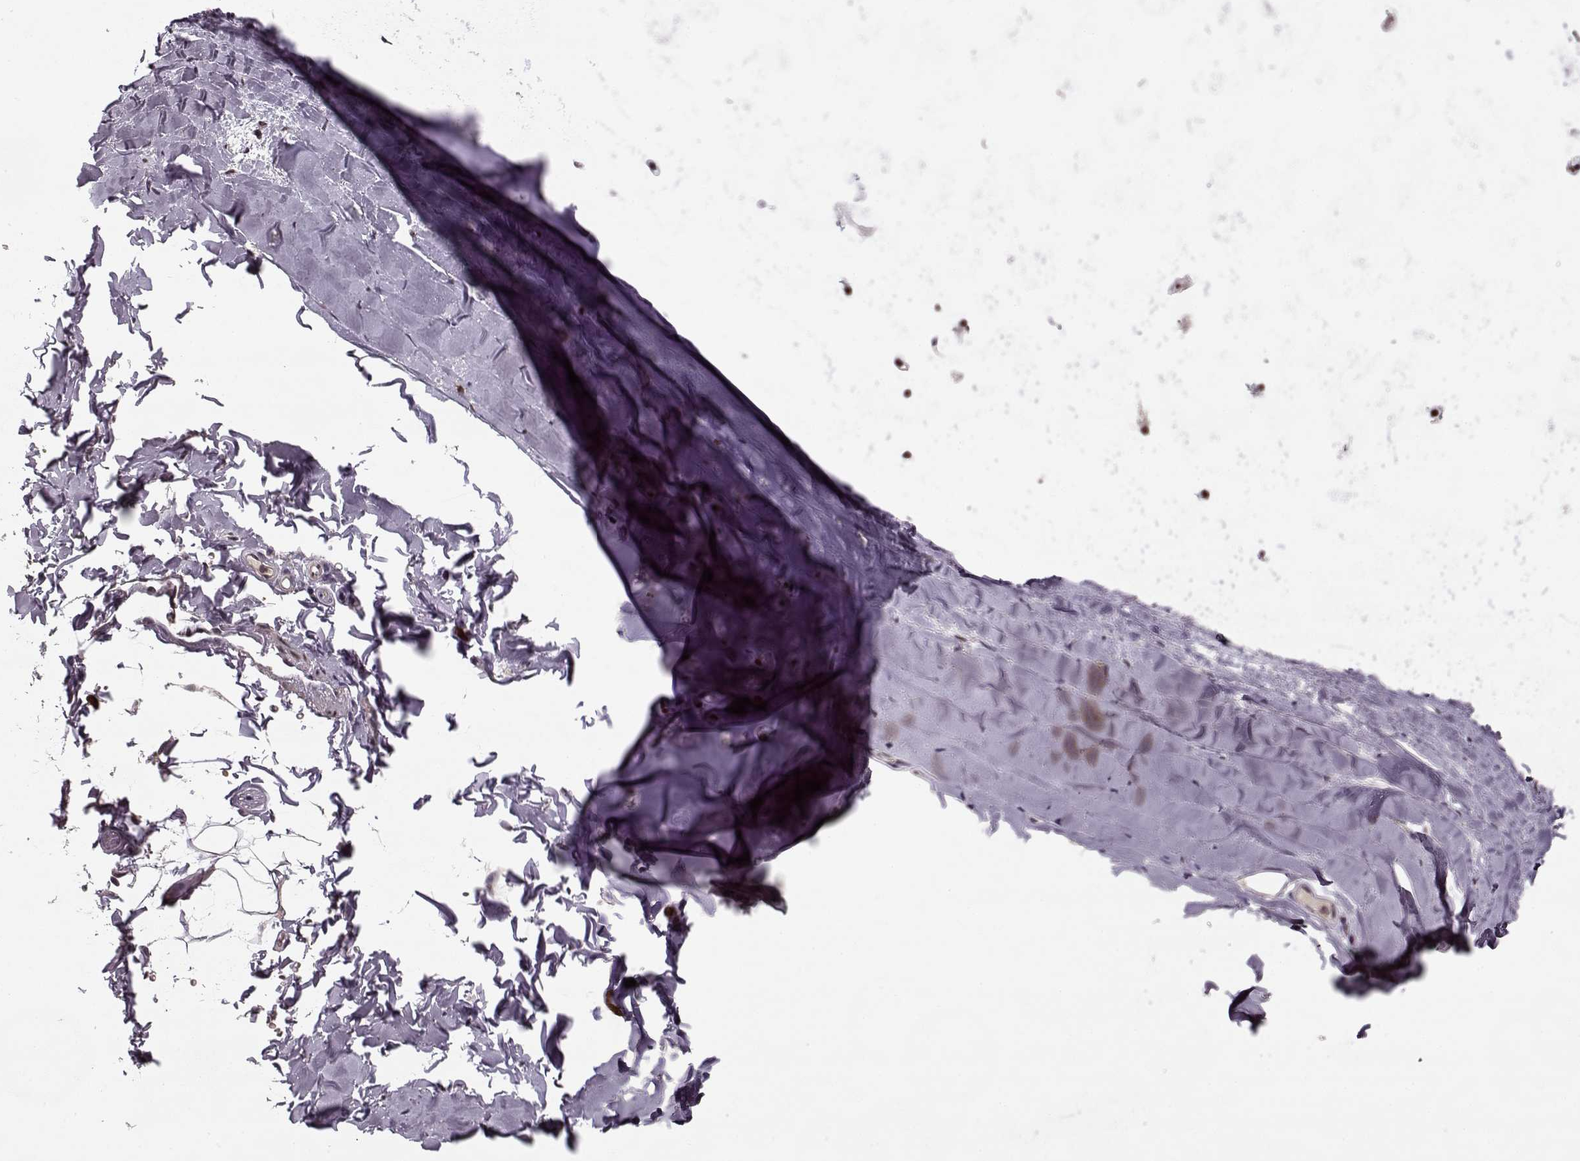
{"staining": {"intensity": "negative", "quantity": "none", "location": "none"}, "tissue": "adipose tissue", "cell_type": "Adipocytes", "image_type": "normal", "snomed": [{"axis": "morphology", "description": "Normal tissue, NOS"}, {"axis": "topography", "description": "Lymph node"}, {"axis": "topography", "description": "Bronchus"}], "caption": "Protein analysis of normal adipose tissue displays no significant positivity in adipocytes. (DAB immunohistochemistry (IHC) with hematoxylin counter stain).", "gene": "DENND4B", "patient": {"sex": "female", "age": 70}}